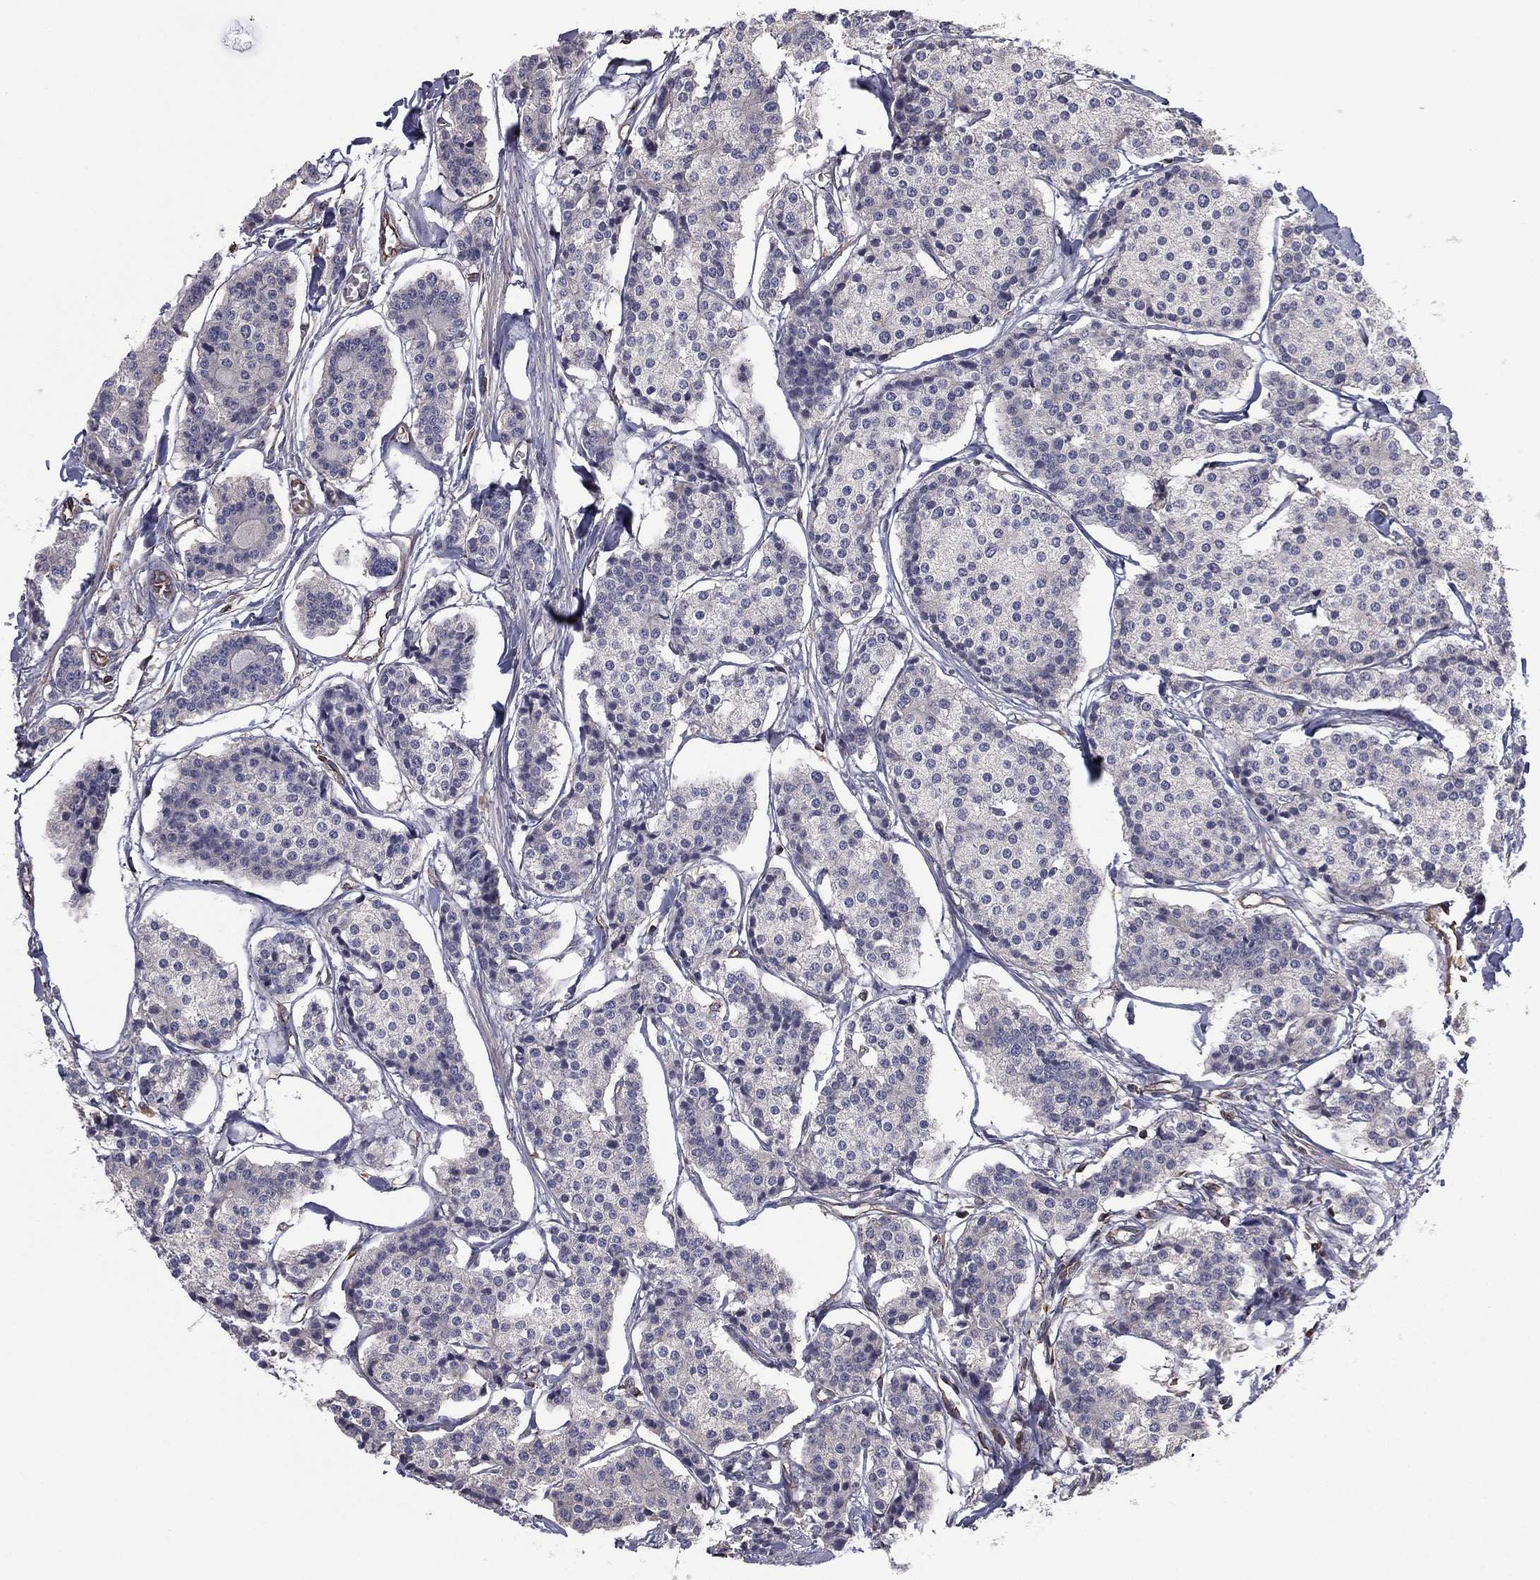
{"staining": {"intensity": "negative", "quantity": "none", "location": "none"}, "tissue": "carcinoid", "cell_type": "Tumor cells", "image_type": "cancer", "snomed": [{"axis": "morphology", "description": "Carcinoid, malignant, NOS"}, {"axis": "topography", "description": "Small intestine"}], "caption": "Immunohistochemistry (IHC) histopathology image of neoplastic tissue: malignant carcinoid stained with DAB (3,3'-diaminobenzidine) demonstrates no significant protein staining in tumor cells.", "gene": "SCUBE1", "patient": {"sex": "female", "age": 65}}